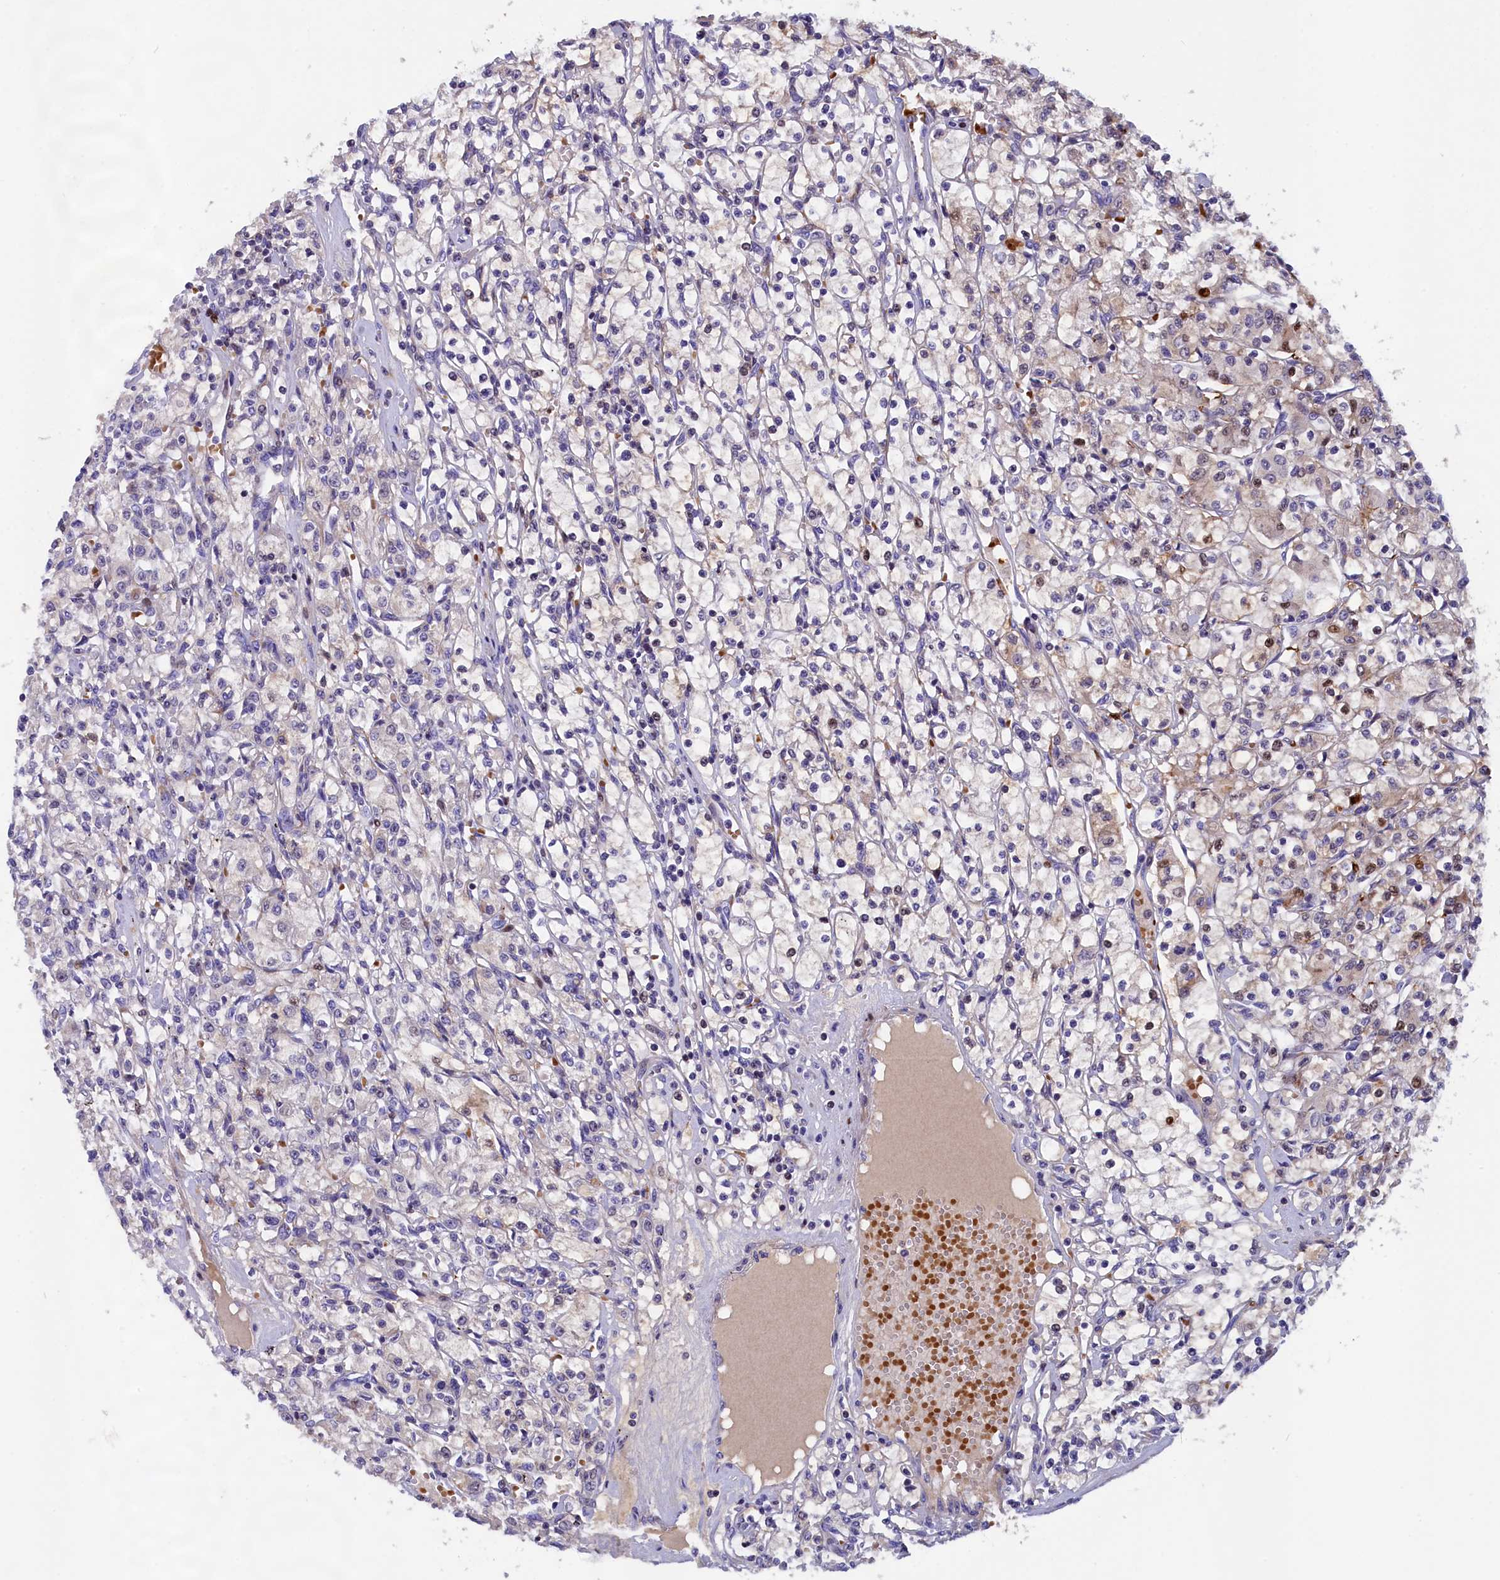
{"staining": {"intensity": "moderate", "quantity": "<25%", "location": "nuclear"}, "tissue": "renal cancer", "cell_type": "Tumor cells", "image_type": "cancer", "snomed": [{"axis": "morphology", "description": "Adenocarcinoma, NOS"}, {"axis": "topography", "description": "Kidney"}], "caption": "Brown immunohistochemical staining in human renal cancer (adenocarcinoma) shows moderate nuclear positivity in approximately <25% of tumor cells.", "gene": "NKPD1", "patient": {"sex": "female", "age": 59}}